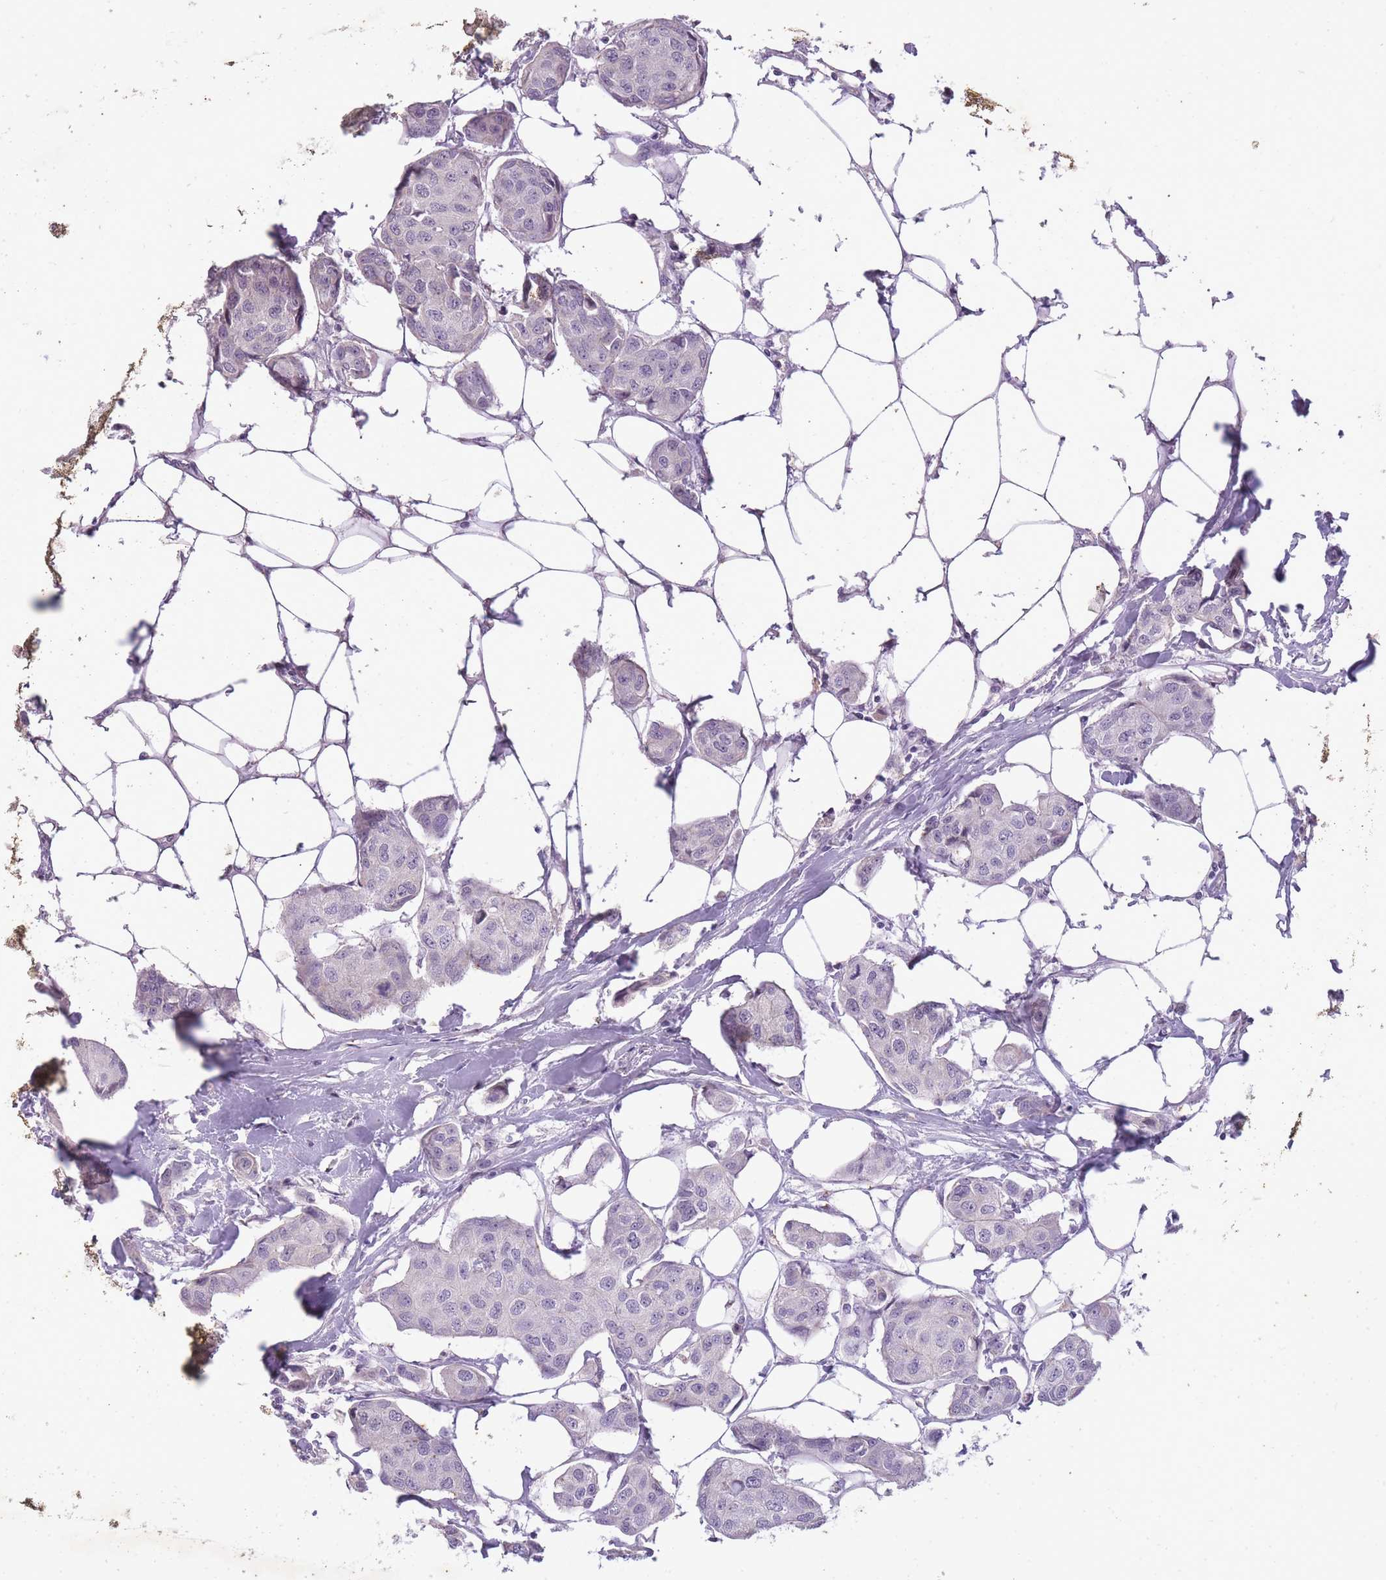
{"staining": {"intensity": "negative", "quantity": "none", "location": "none"}, "tissue": "breast cancer", "cell_type": "Tumor cells", "image_type": "cancer", "snomed": [{"axis": "morphology", "description": "Duct carcinoma"}, {"axis": "topography", "description": "Breast"}, {"axis": "topography", "description": "Lymph node"}], "caption": "This is a photomicrograph of immunohistochemistry (IHC) staining of breast invasive ductal carcinoma, which shows no positivity in tumor cells. (Immunohistochemistry (ihc), brightfield microscopy, high magnification).", "gene": "CNTNAP3", "patient": {"sex": "female", "age": 80}}